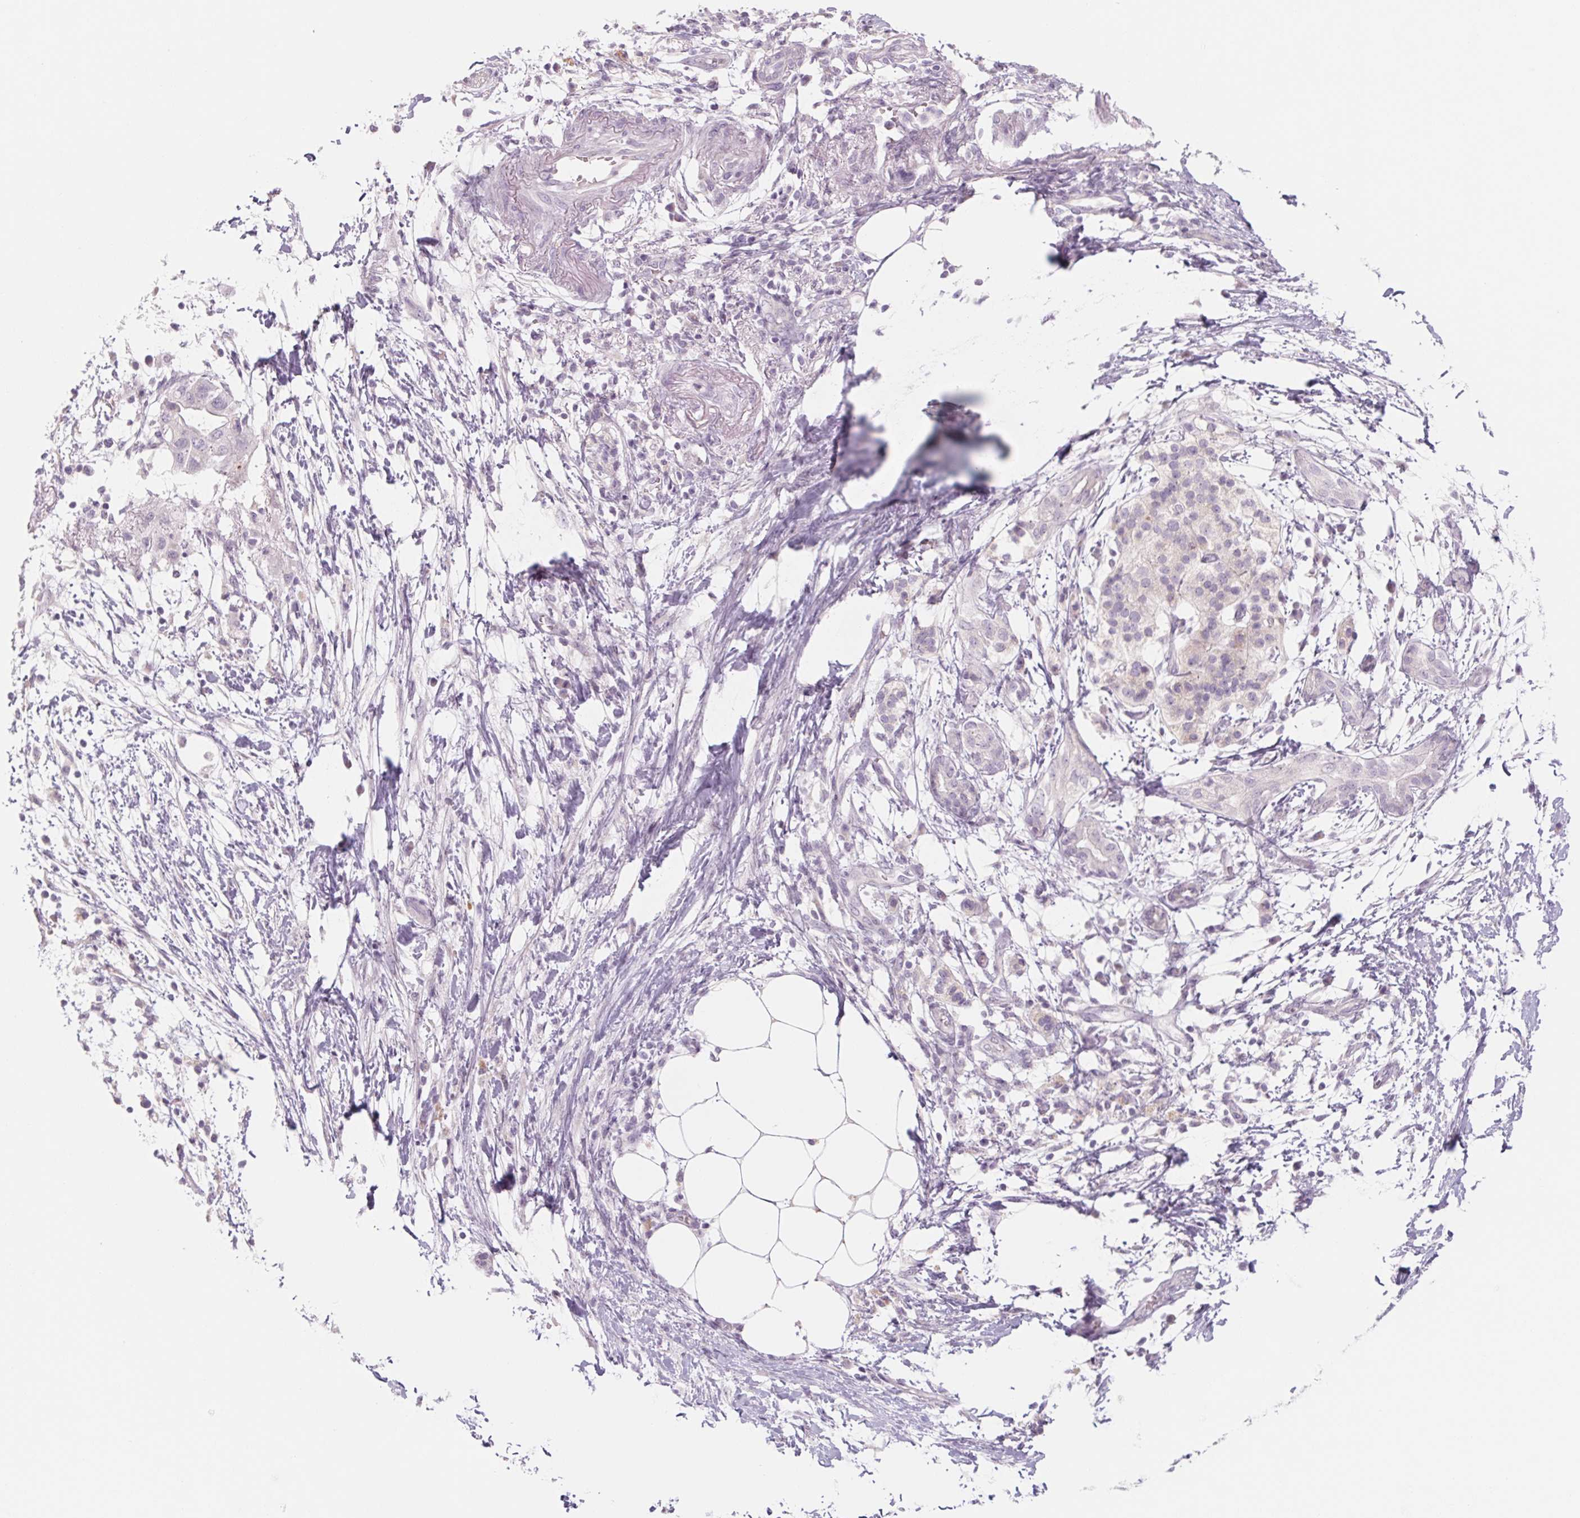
{"staining": {"intensity": "negative", "quantity": "none", "location": "none"}, "tissue": "pancreatic cancer", "cell_type": "Tumor cells", "image_type": "cancer", "snomed": [{"axis": "morphology", "description": "Adenocarcinoma, NOS"}, {"axis": "topography", "description": "Pancreas"}], "caption": "DAB immunohistochemical staining of pancreatic cancer exhibits no significant expression in tumor cells.", "gene": "POU1F1", "patient": {"sex": "female", "age": 72}}